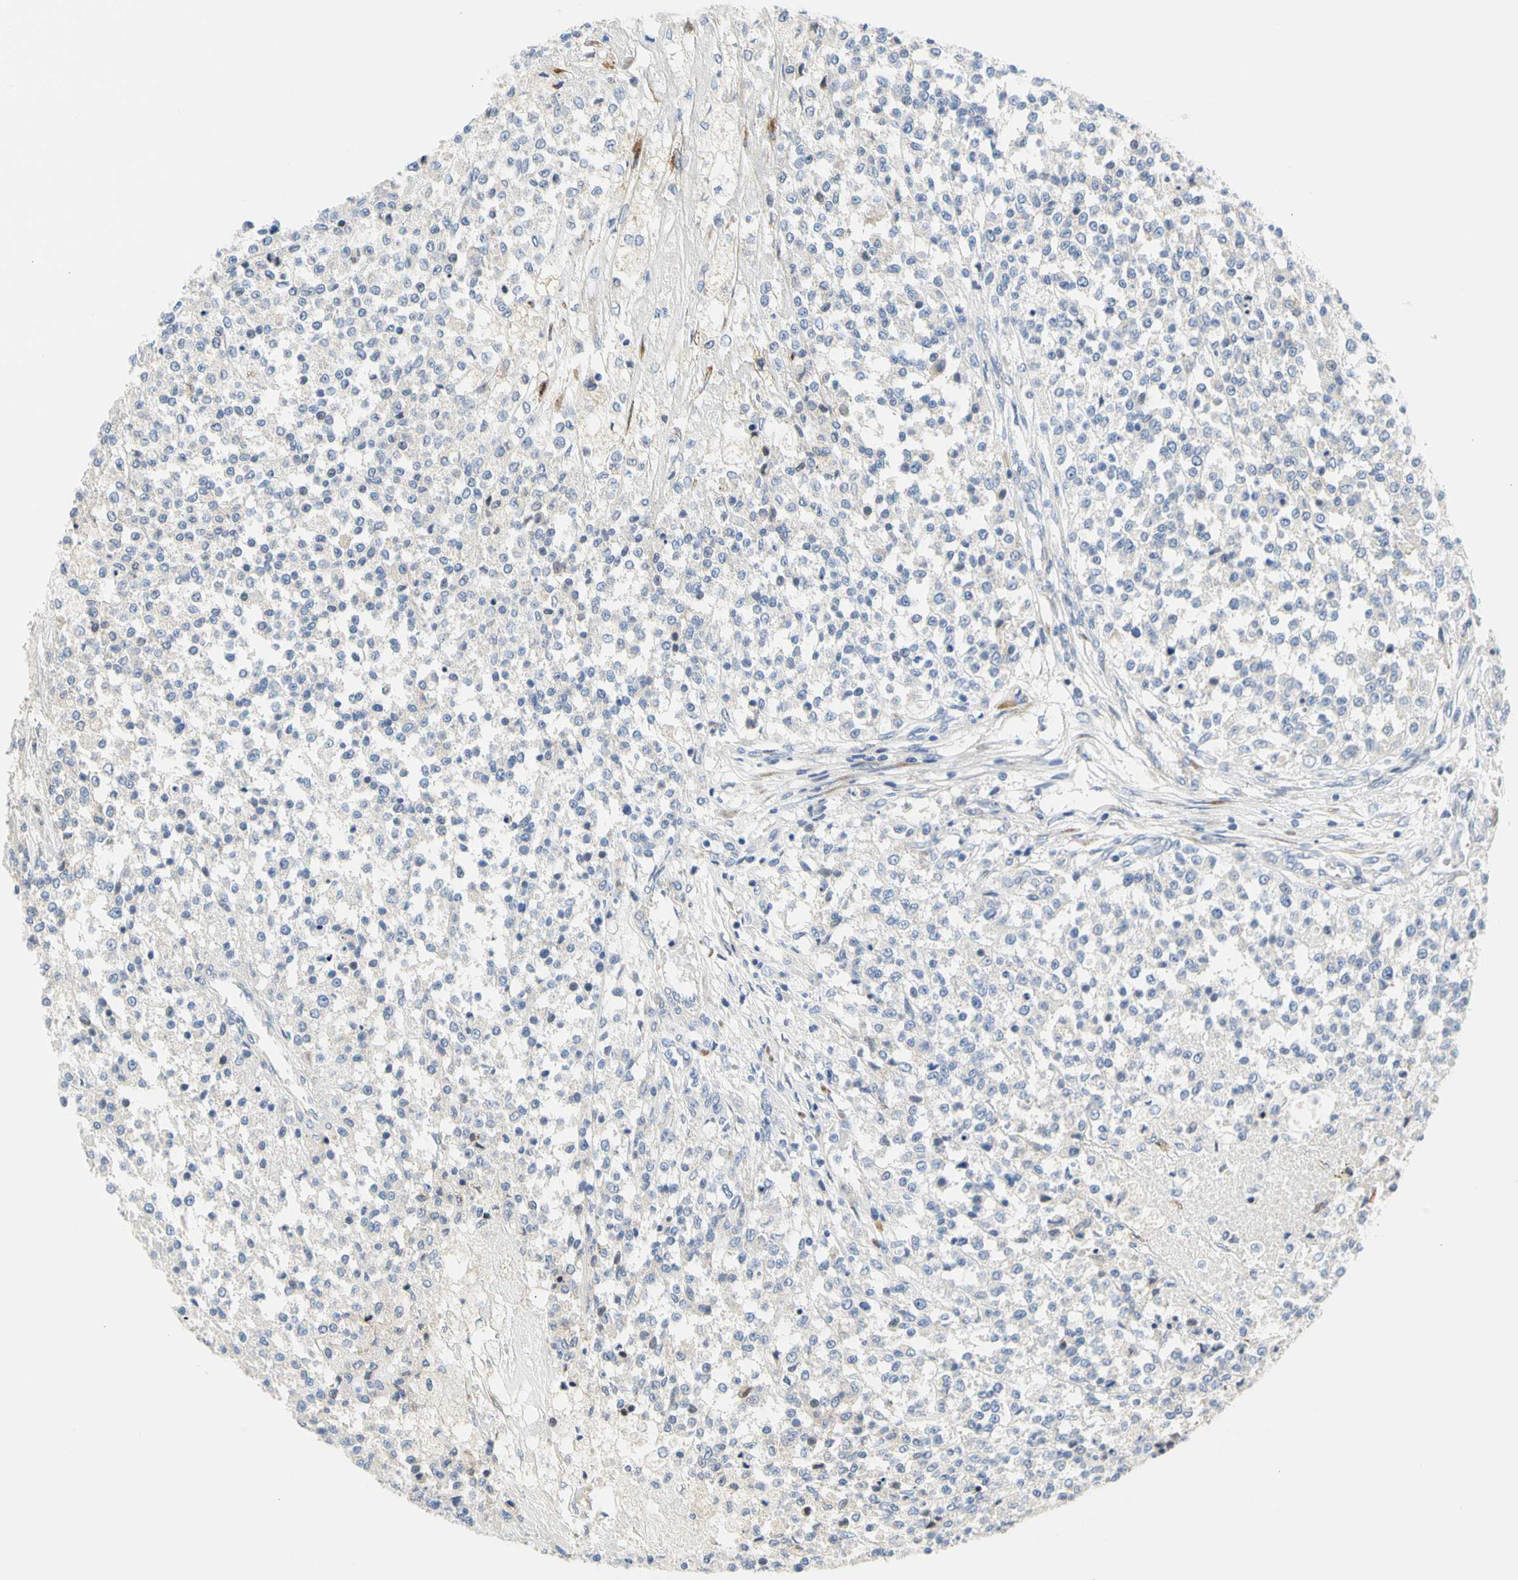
{"staining": {"intensity": "negative", "quantity": "none", "location": "none"}, "tissue": "testis cancer", "cell_type": "Tumor cells", "image_type": "cancer", "snomed": [{"axis": "morphology", "description": "Seminoma, NOS"}, {"axis": "topography", "description": "Testis"}], "caption": "This histopathology image is of seminoma (testis) stained with immunohistochemistry (IHC) to label a protein in brown with the nuclei are counter-stained blue. There is no expression in tumor cells.", "gene": "ZNF236", "patient": {"sex": "male", "age": 59}}